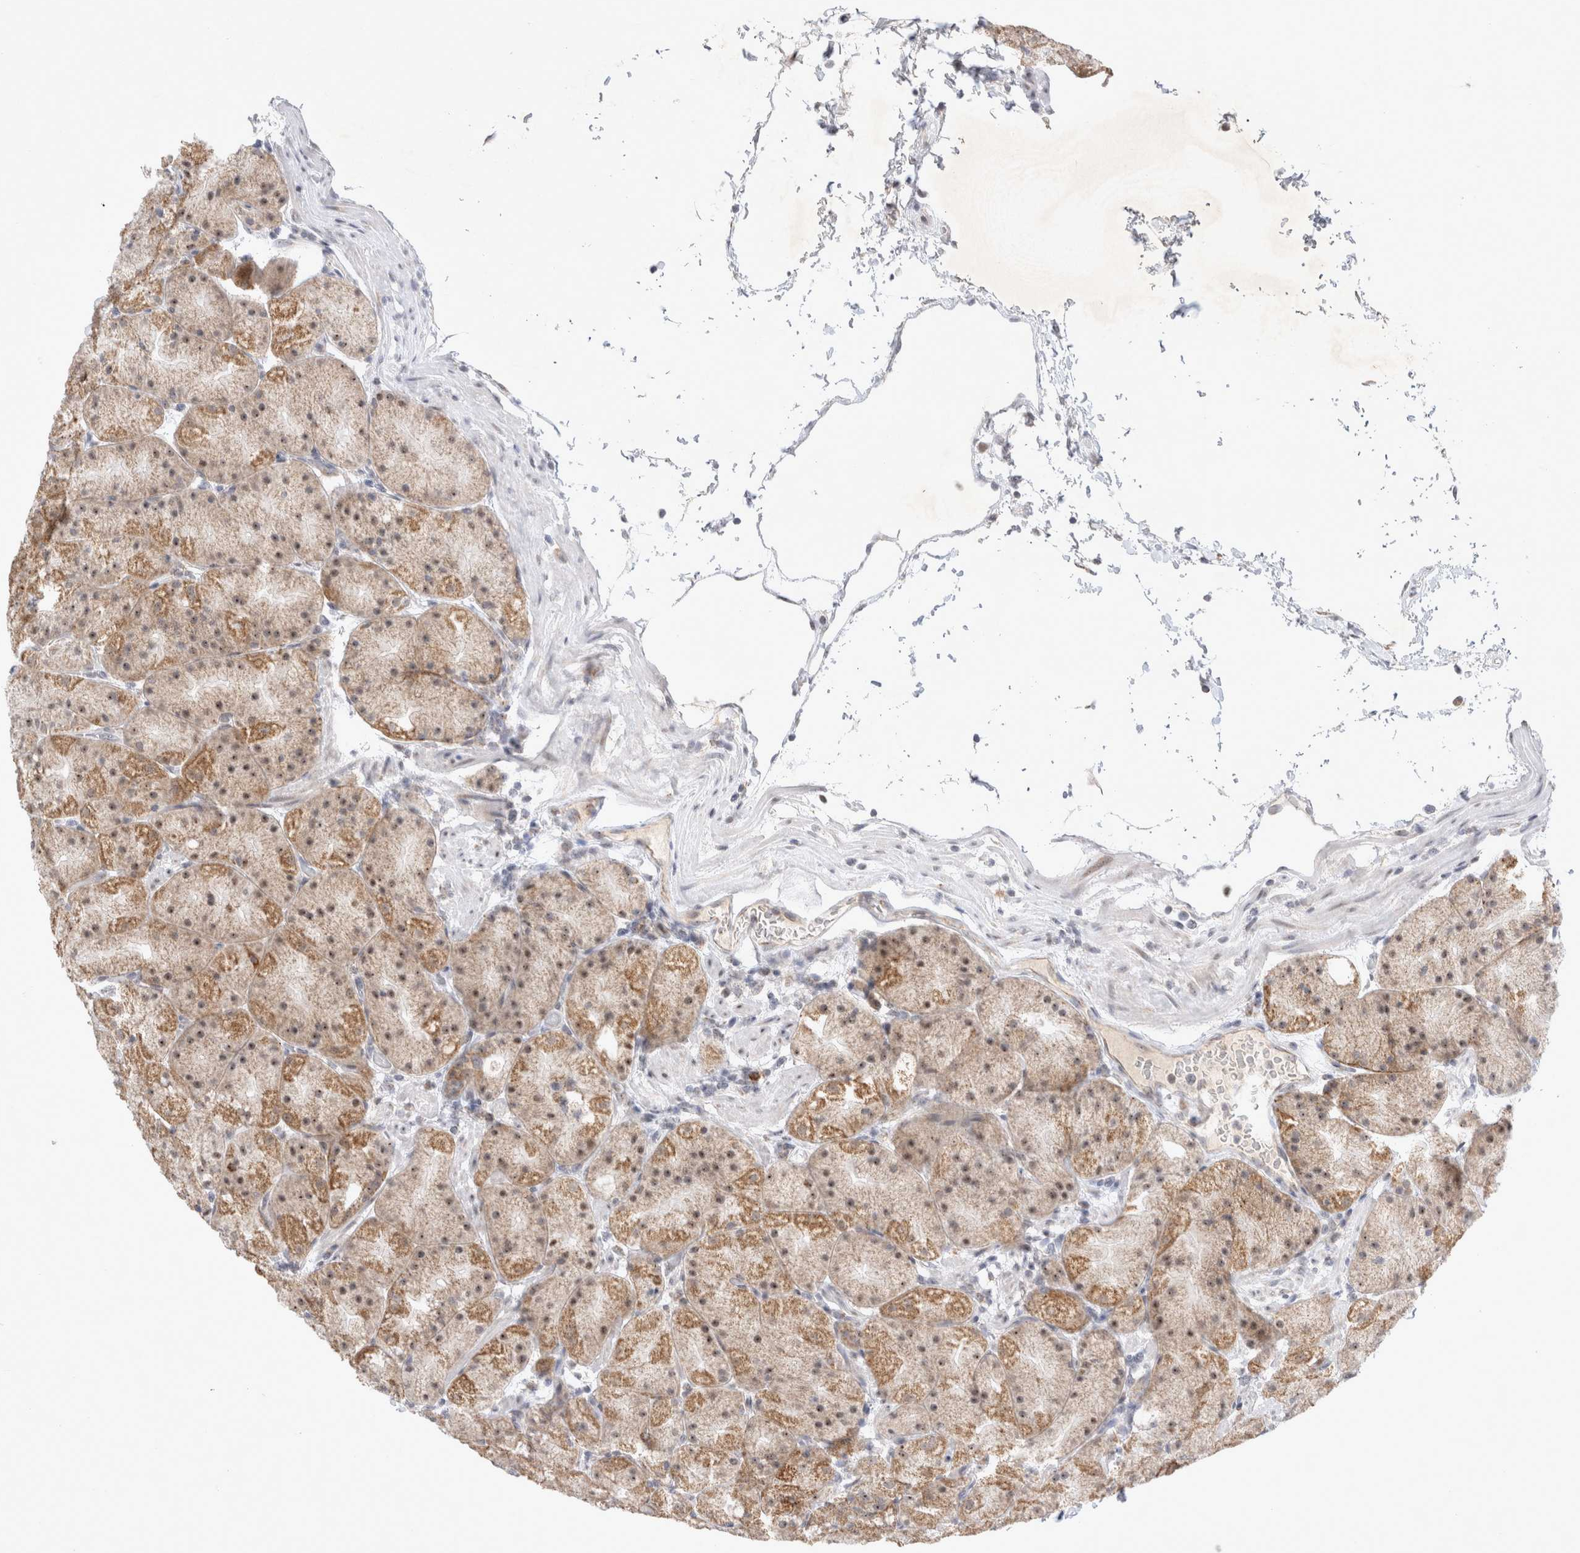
{"staining": {"intensity": "moderate", "quantity": ">75%", "location": "cytoplasmic/membranous,nuclear"}, "tissue": "stomach", "cell_type": "Glandular cells", "image_type": "normal", "snomed": [{"axis": "morphology", "description": "Normal tissue, NOS"}, {"axis": "topography", "description": "Stomach, upper"}, {"axis": "topography", "description": "Stomach"}], "caption": "Protein staining shows moderate cytoplasmic/membranous,nuclear positivity in about >75% of glandular cells in normal stomach. (brown staining indicates protein expression, while blue staining denotes nuclei).", "gene": "MRPL37", "patient": {"sex": "male", "age": 48}}